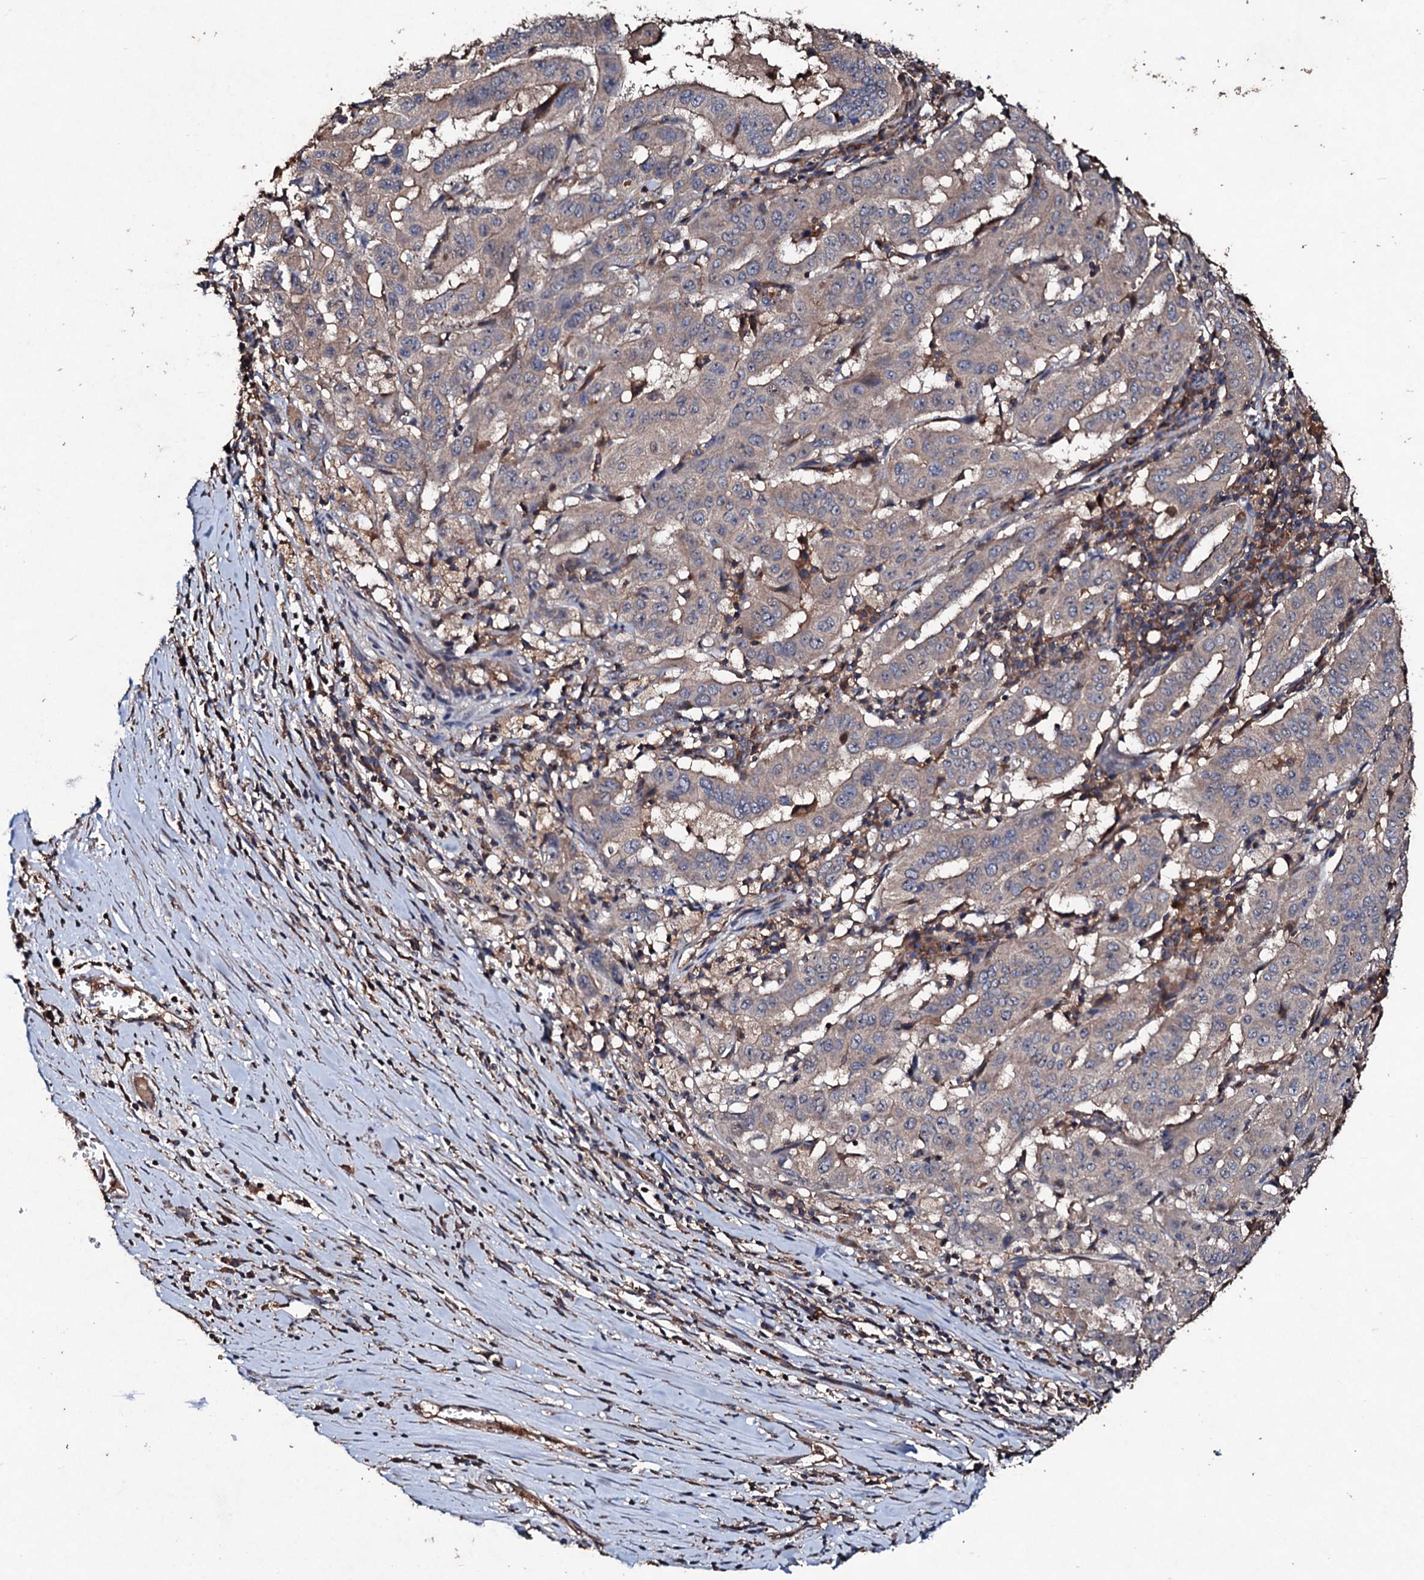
{"staining": {"intensity": "weak", "quantity": "25%-75%", "location": "cytoplasmic/membranous"}, "tissue": "pancreatic cancer", "cell_type": "Tumor cells", "image_type": "cancer", "snomed": [{"axis": "morphology", "description": "Adenocarcinoma, NOS"}, {"axis": "topography", "description": "Pancreas"}], "caption": "Immunohistochemistry (IHC) of adenocarcinoma (pancreatic) shows low levels of weak cytoplasmic/membranous expression in about 25%-75% of tumor cells.", "gene": "KERA", "patient": {"sex": "male", "age": 63}}